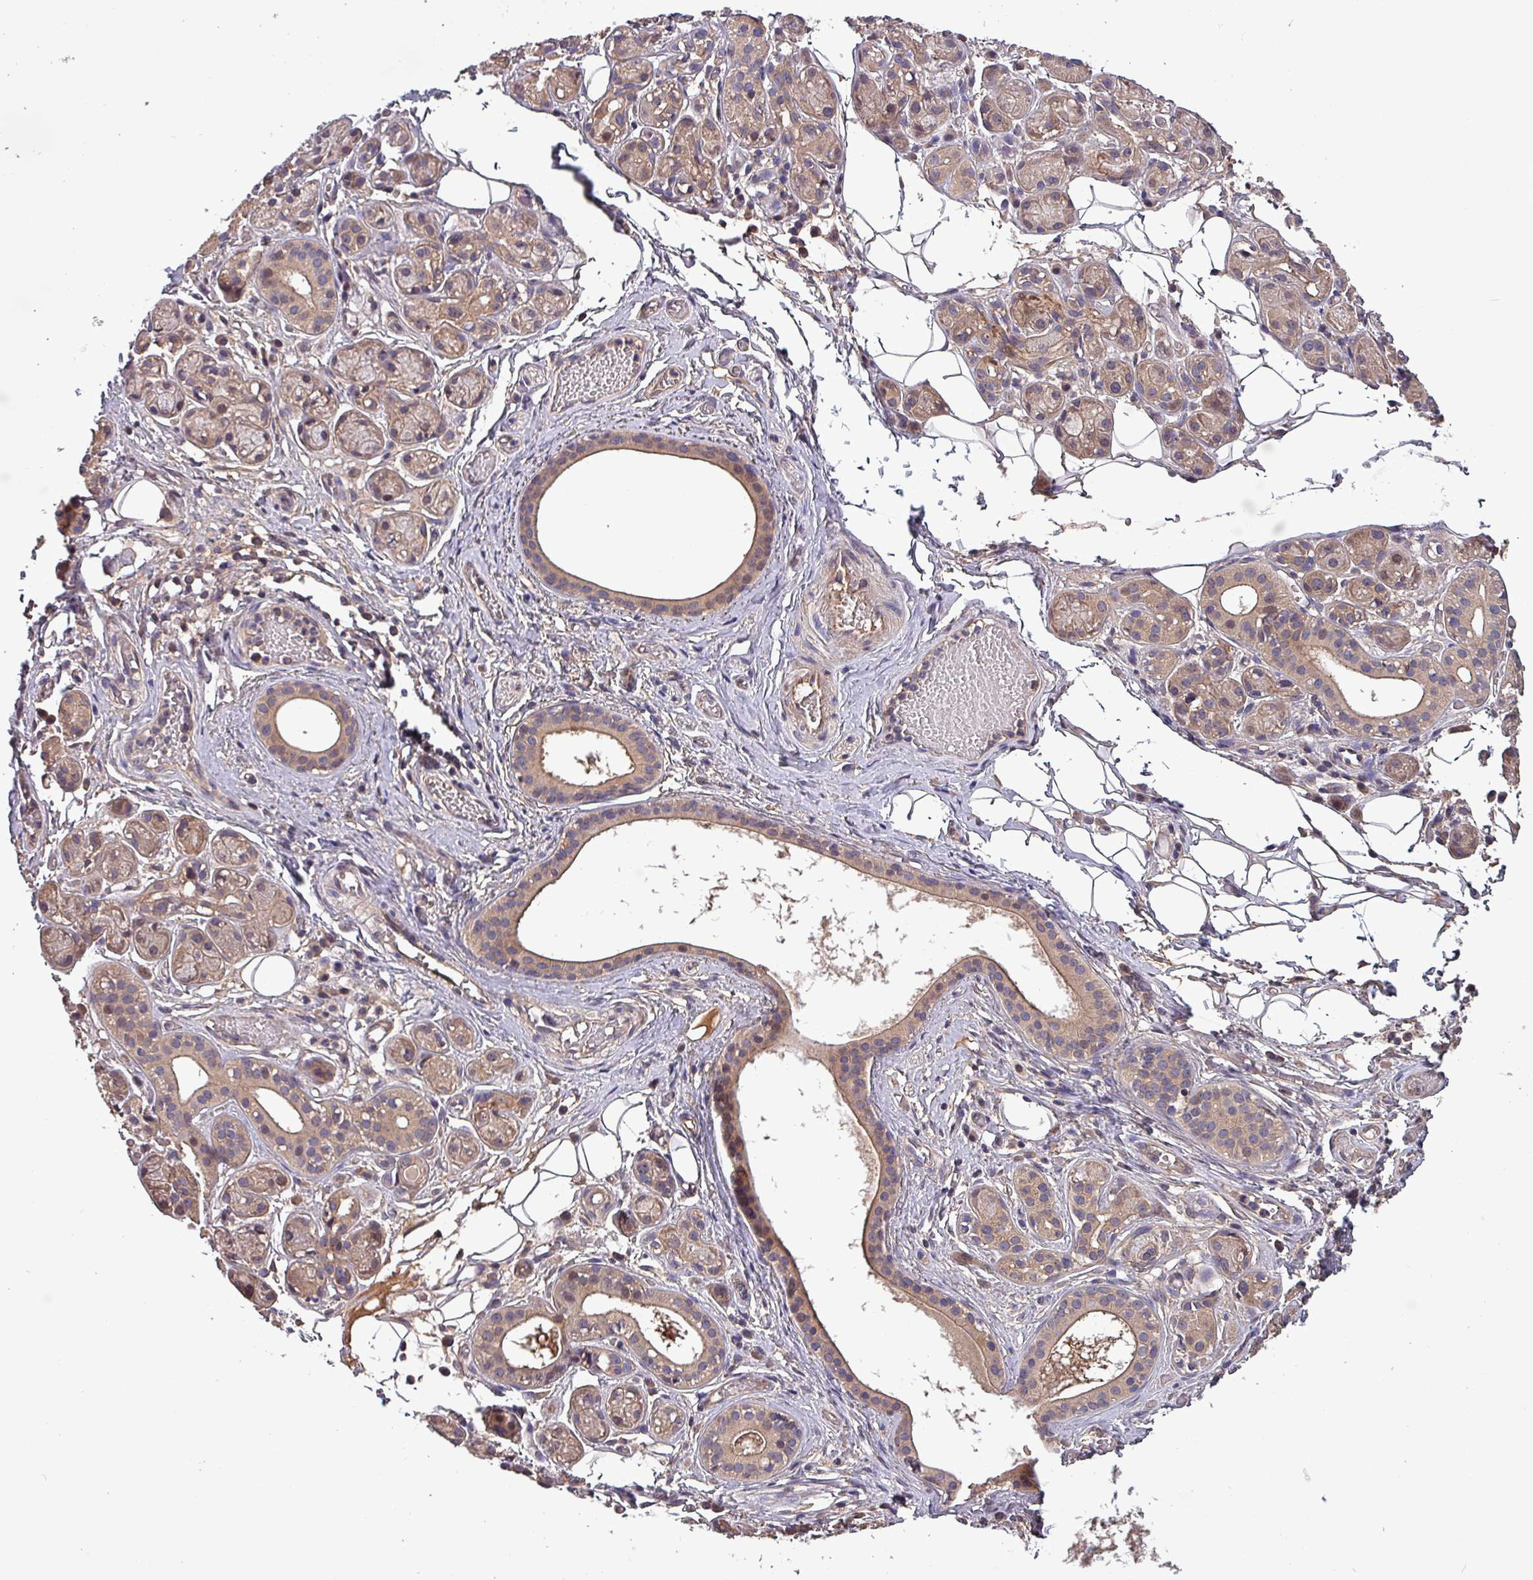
{"staining": {"intensity": "moderate", "quantity": ">75%", "location": "cytoplasmic/membranous,nuclear"}, "tissue": "salivary gland", "cell_type": "Glandular cells", "image_type": "normal", "snomed": [{"axis": "morphology", "description": "Normal tissue, NOS"}, {"axis": "topography", "description": "Salivary gland"}], "caption": "This is a photomicrograph of immunohistochemistry (IHC) staining of unremarkable salivary gland, which shows moderate positivity in the cytoplasmic/membranous,nuclear of glandular cells.", "gene": "PAFAH1B2", "patient": {"sex": "male", "age": 82}}